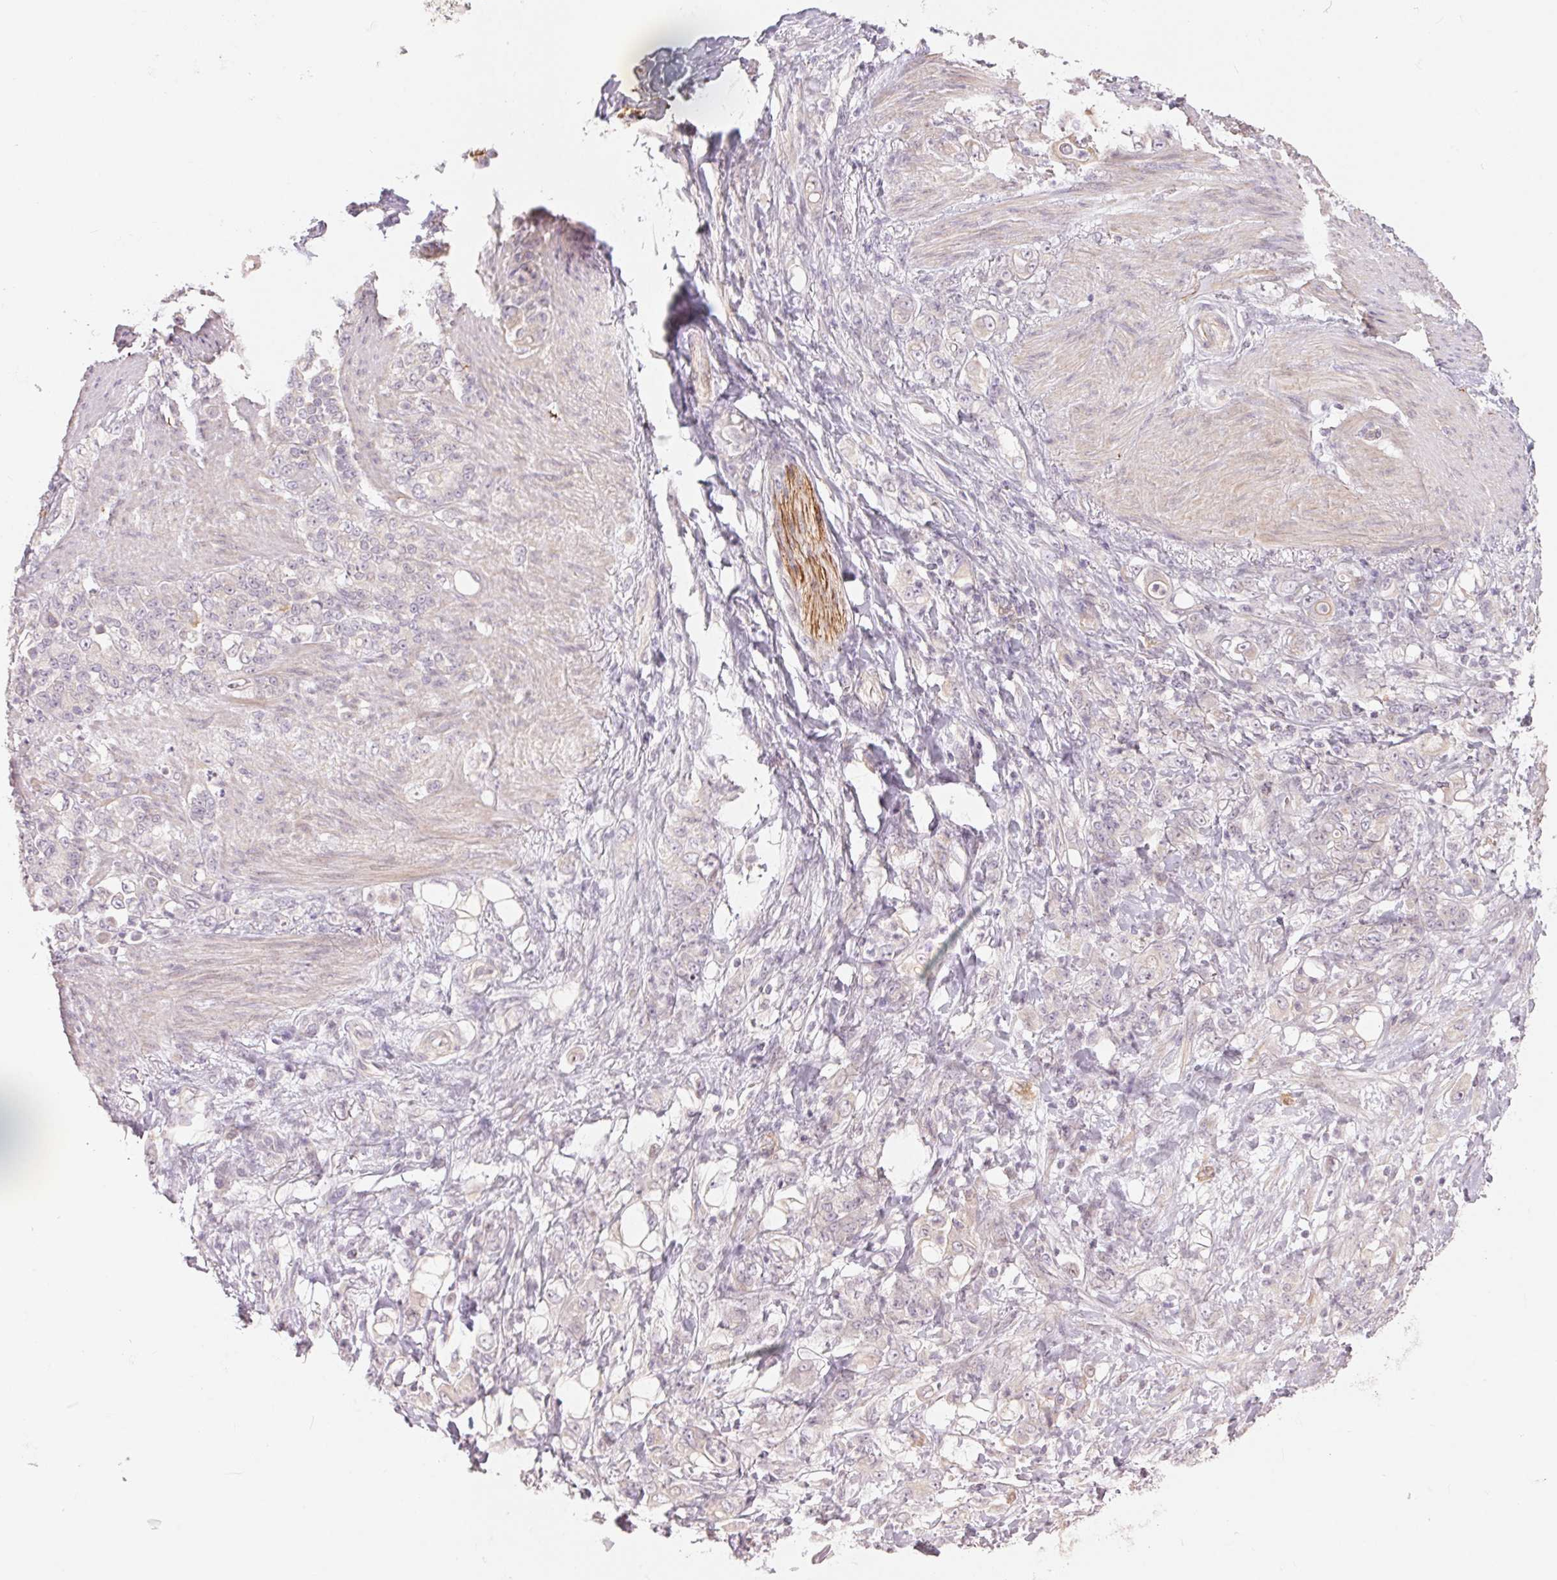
{"staining": {"intensity": "negative", "quantity": "none", "location": "none"}, "tissue": "stomach cancer", "cell_type": "Tumor cells", "image_type": "cancer", "snomed": [{"axis": "morphology", "description": "Adenocarcinoma, NOS"}, {"axis": "topography", "description": "Stomach"}], "caption": "IHC of stomach adenocarcinoma exhibits no staining in tumor cells. (DAB (3,3'-diaminobenzidine) immunohistochemistry with hematoxylin counter stain).", "gene": "DENND2C", "patient": {"sex": "female", "age": 79}}